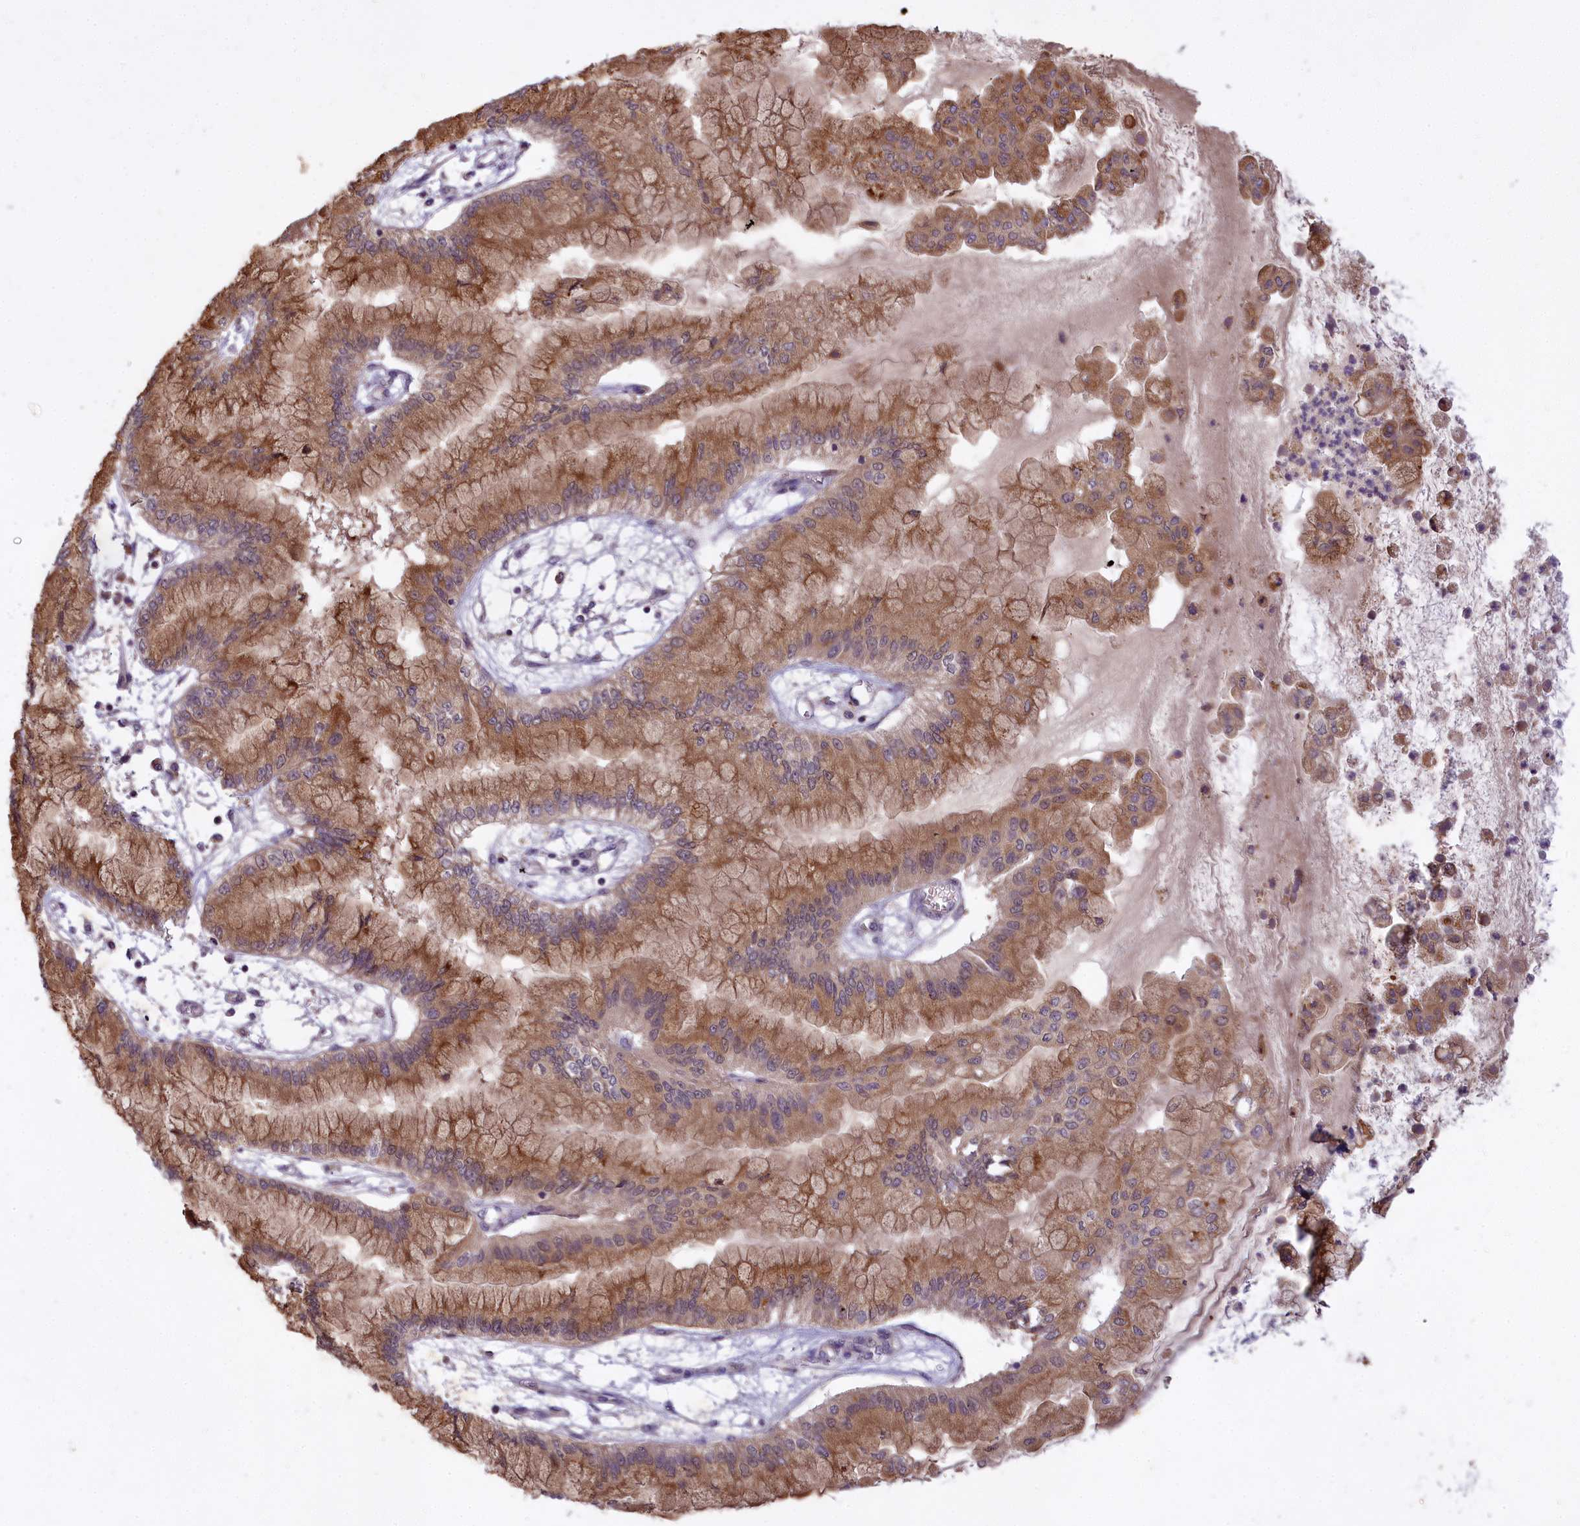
{"staining": {"intensity": "moderate", "quantity": ">75%", "location": "cytoplasmic/membranous"}, "tissue": "pancreatic cancer", "cell_type": "Tumor cells", "image_type": "cancer", "snomed": [{"axis": "morphology", "description": "Adenocarcinoma, NOS"}, {"axis": "topography", "description": "Pancreas"}], "caption": "Pancreatic cancer (adenocarcinoma) stained for a protein reveals moderate cytoplasmic/membranous positivity in tumor cells.", "gene": "MEMO1", "patient": {"sex": "male", "age": 73}}